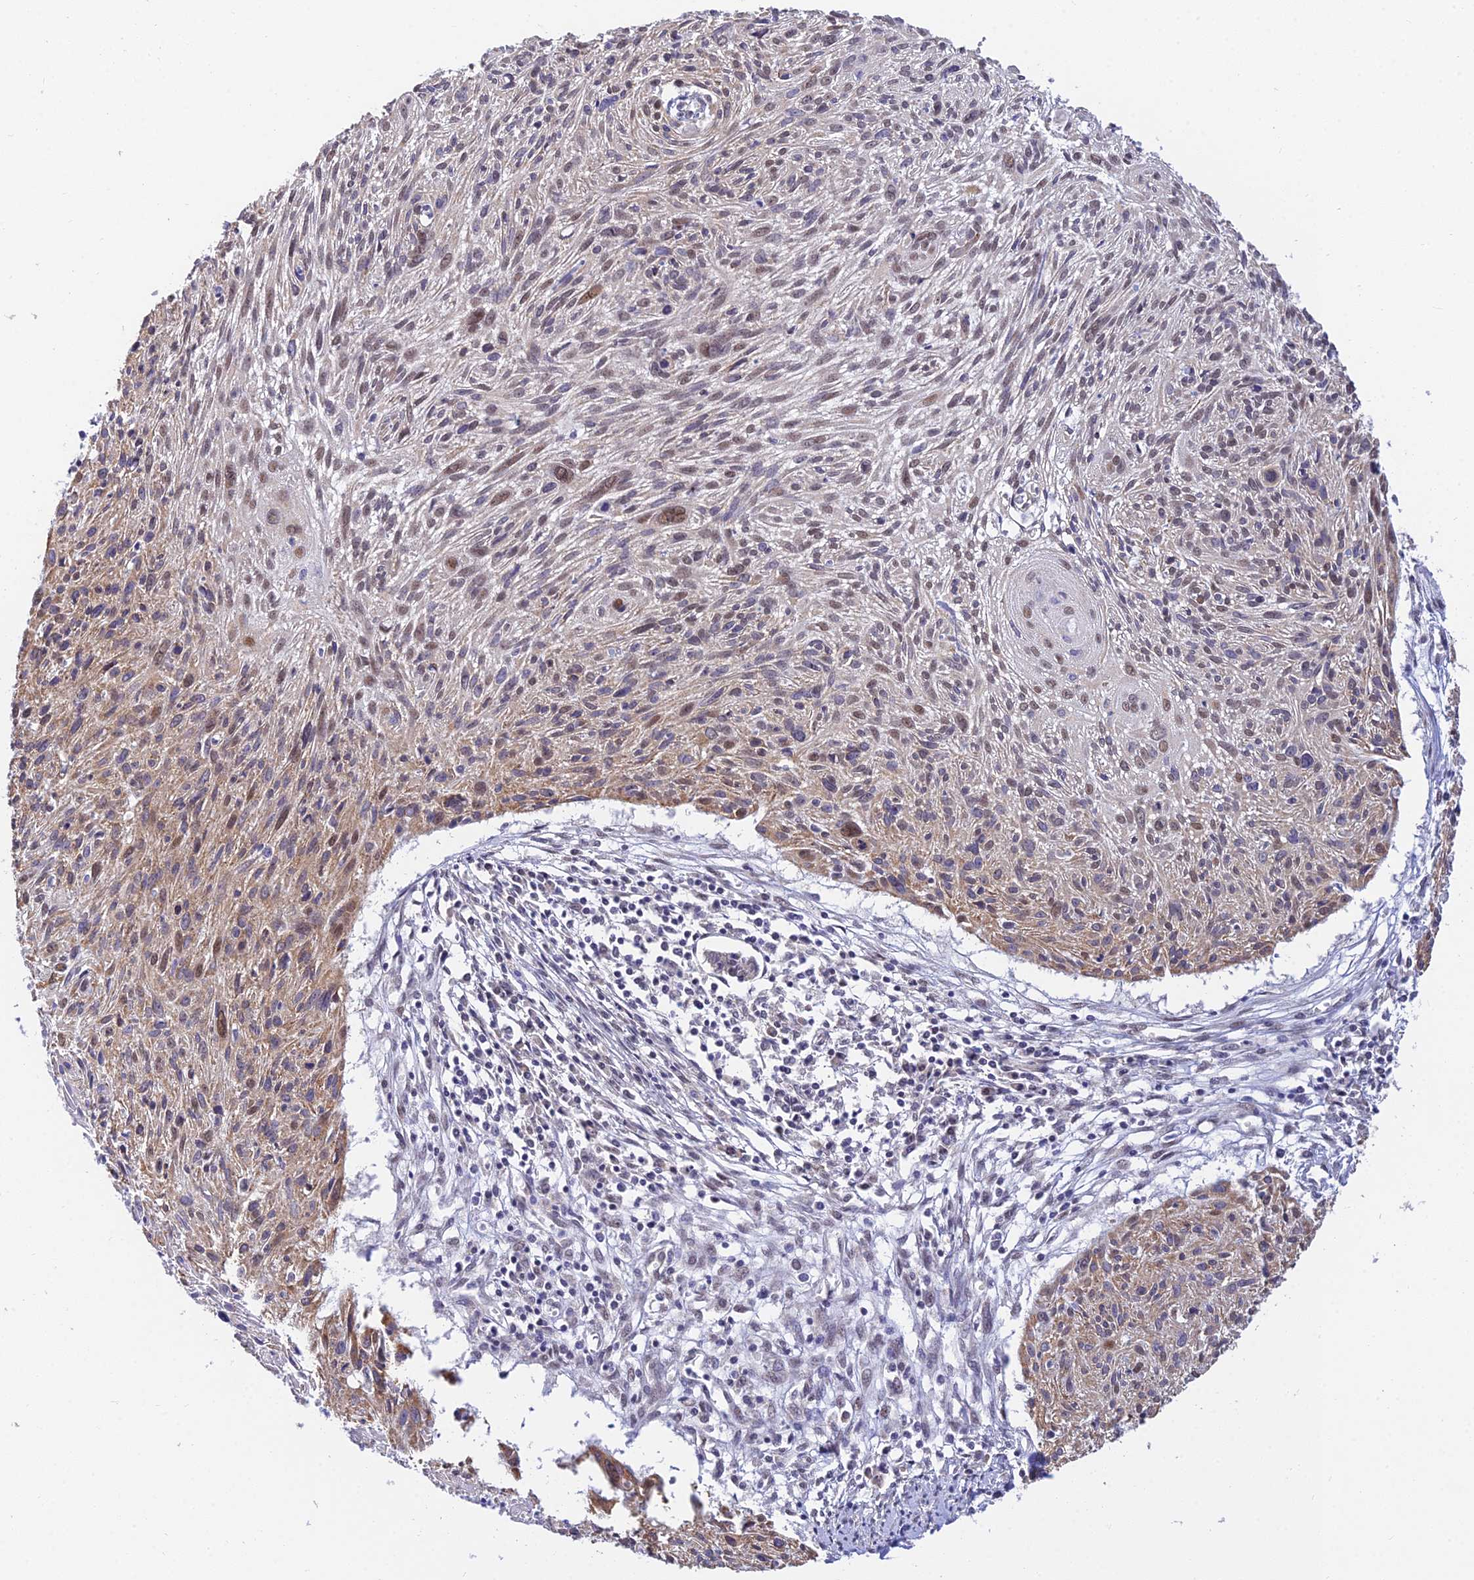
{"staining": {"intensity": "moderate", "quantity": "25%-75%", "location": "nuclear"}, "tissue": "cervical cancer", "cell_type": "Tumor cells", "image_type": "cancer", "snomed": [{"axis": "morphology", "description": "Squamous cell carcinoma, NOS"}, {"axis": "topography", "description": "Cervix"}], "caption": "Tumor cells show medium levels of moderate nuclear positivity in about 25%-75% of cells in cervical cancer (squamous cell carcinoma).", "gene": "C2orf49", "patient": {"sex": "female", "age": 51}}